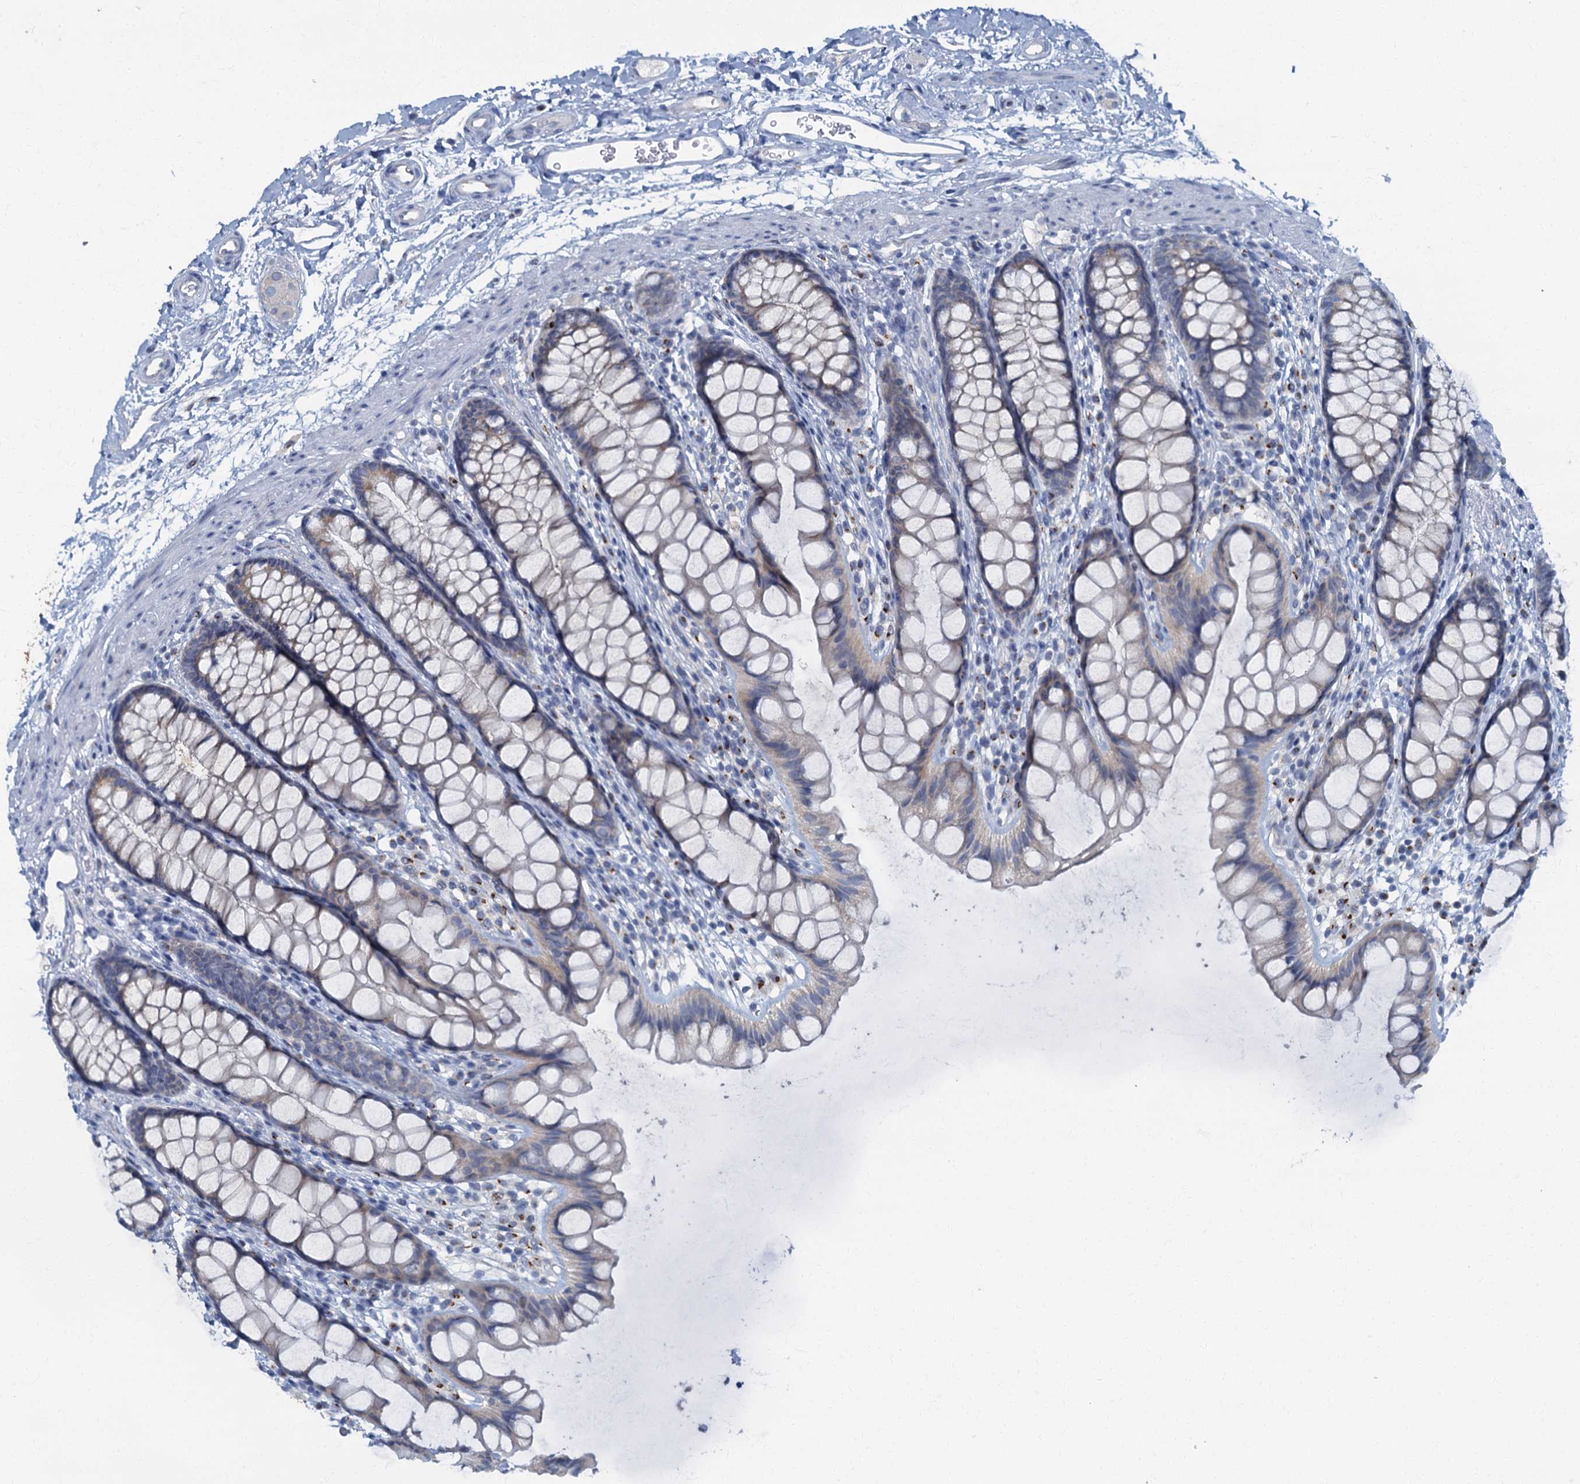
{"staining": {"intensity": "moderate", "quantity": "25%-75%", "location": "cytoplasmic/membranous"}, "tissue": "rectum", "cell_type": "Glandular cells", "image_type": "normal", "snomed": [{"axis": "morphology", "description": "Normal tissue, NOS"}, {"axis": "topography", "description": "Rectum"}], "caption": "Benign rectum was stained to show a protein in brown. There is medium levels of moderate cytoplasmic/membranous positivity in about 25%-75% of glandular cells.", "gene": "LYPD3", "patient": {"sex": "female", "age": 65}}